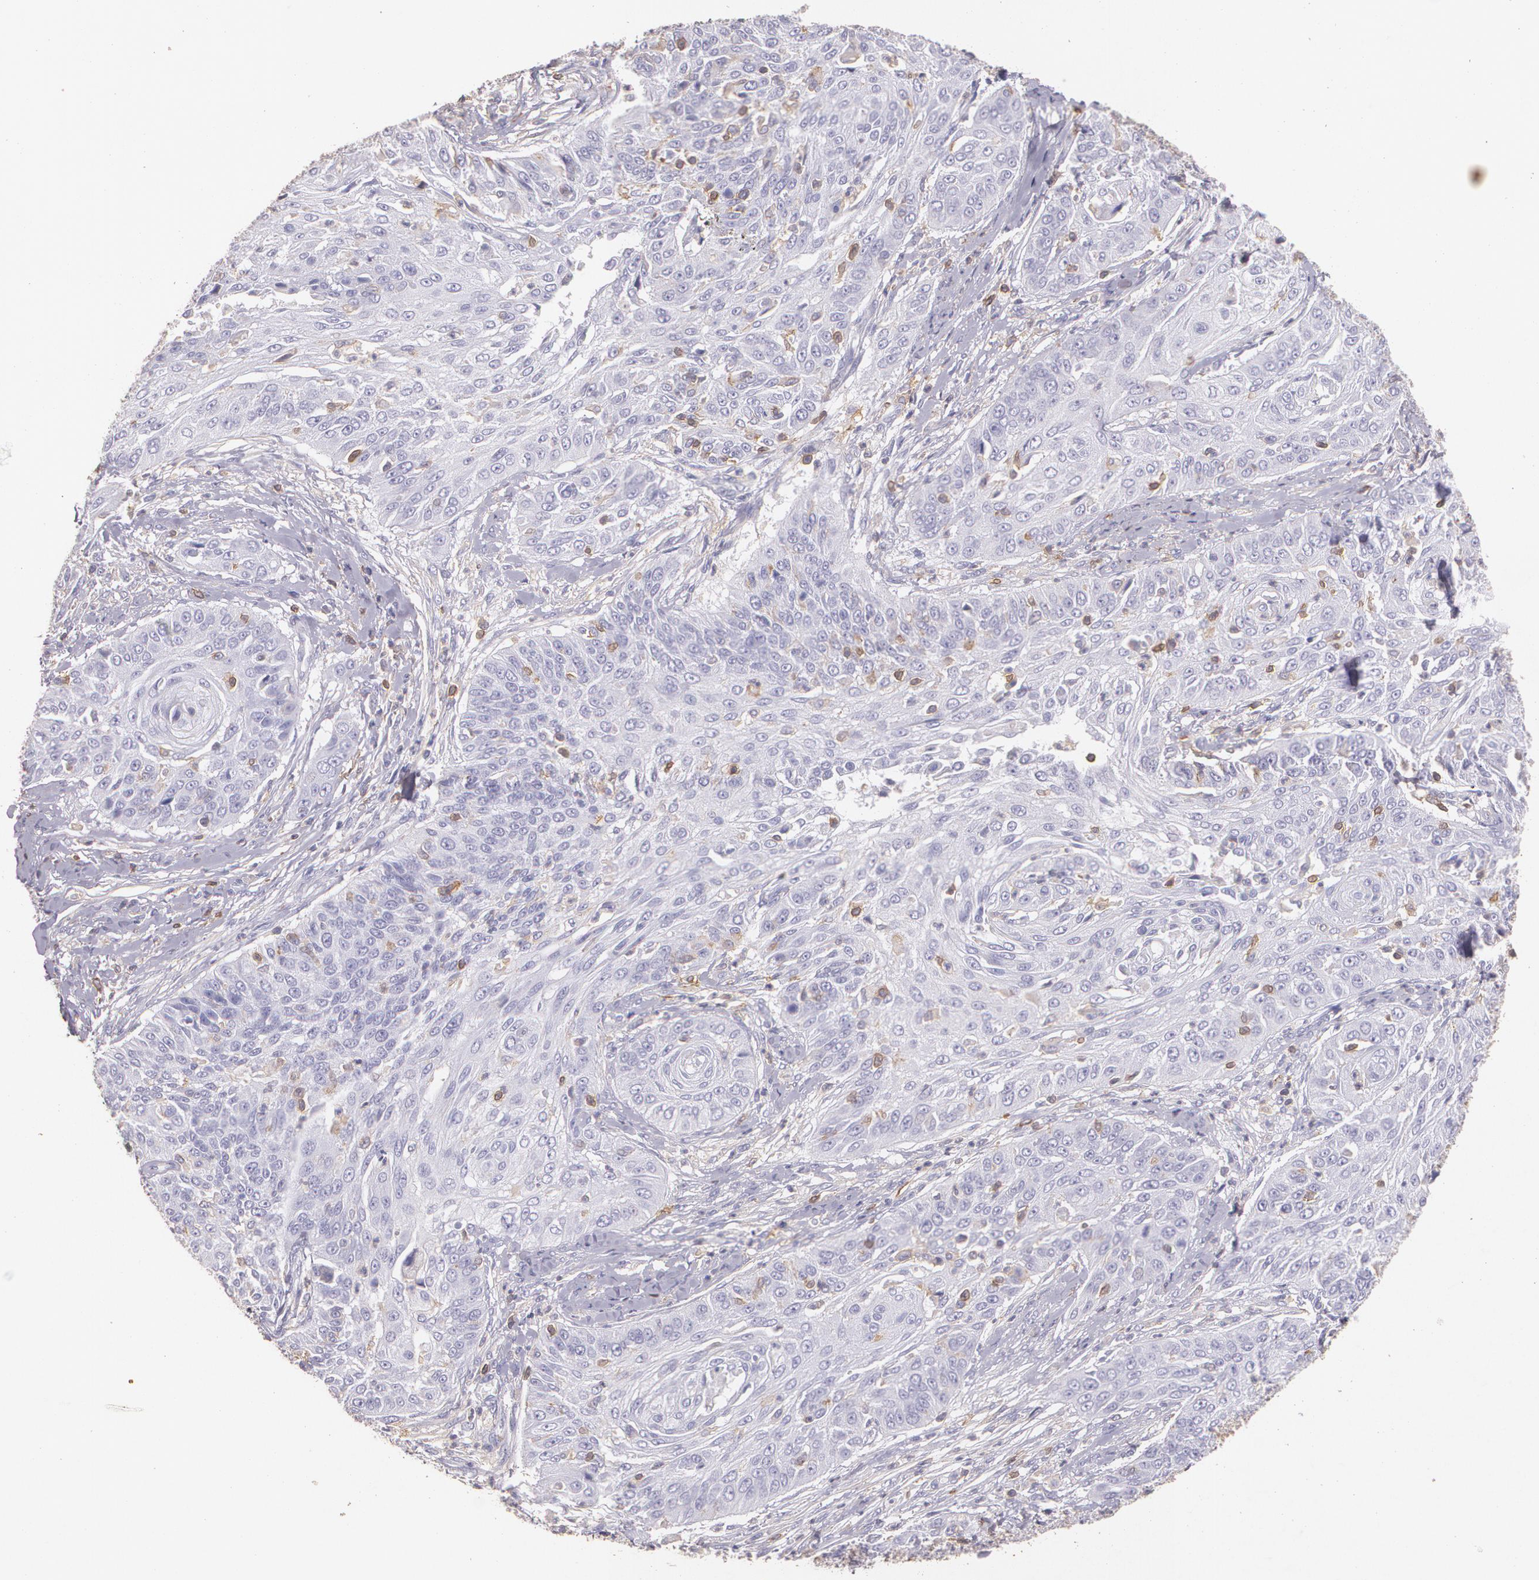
{"staining": {"intensity": "negative", "quantity": "none", "location": "none"}, "tissue": "cervical cancer", "cell_type": "Tumor cells", "image_type": "cancer", "snomed": [{"axis": "morphology", "description": "Squamous cell carcinoma, NOS"}, {"axis": "topography", "description": "Cervix"}], "caption": "High magnification brightfield microscopy of cervical squamous cell carcinoma stained with DAB (3,3'-diaminobenzidine) (brown) and counterstained with hematoxylin (blue): tumor cells show no significant expression. The staining was performed using DAB (3,3'-diaminobenzidine) to visualize the protein expression in brown, while the nuclei were stained in blue with hematoxylin (Magnification: 20x).", "gene": "TGFBR1", "patient": {"sex": "female", "age": 40}}